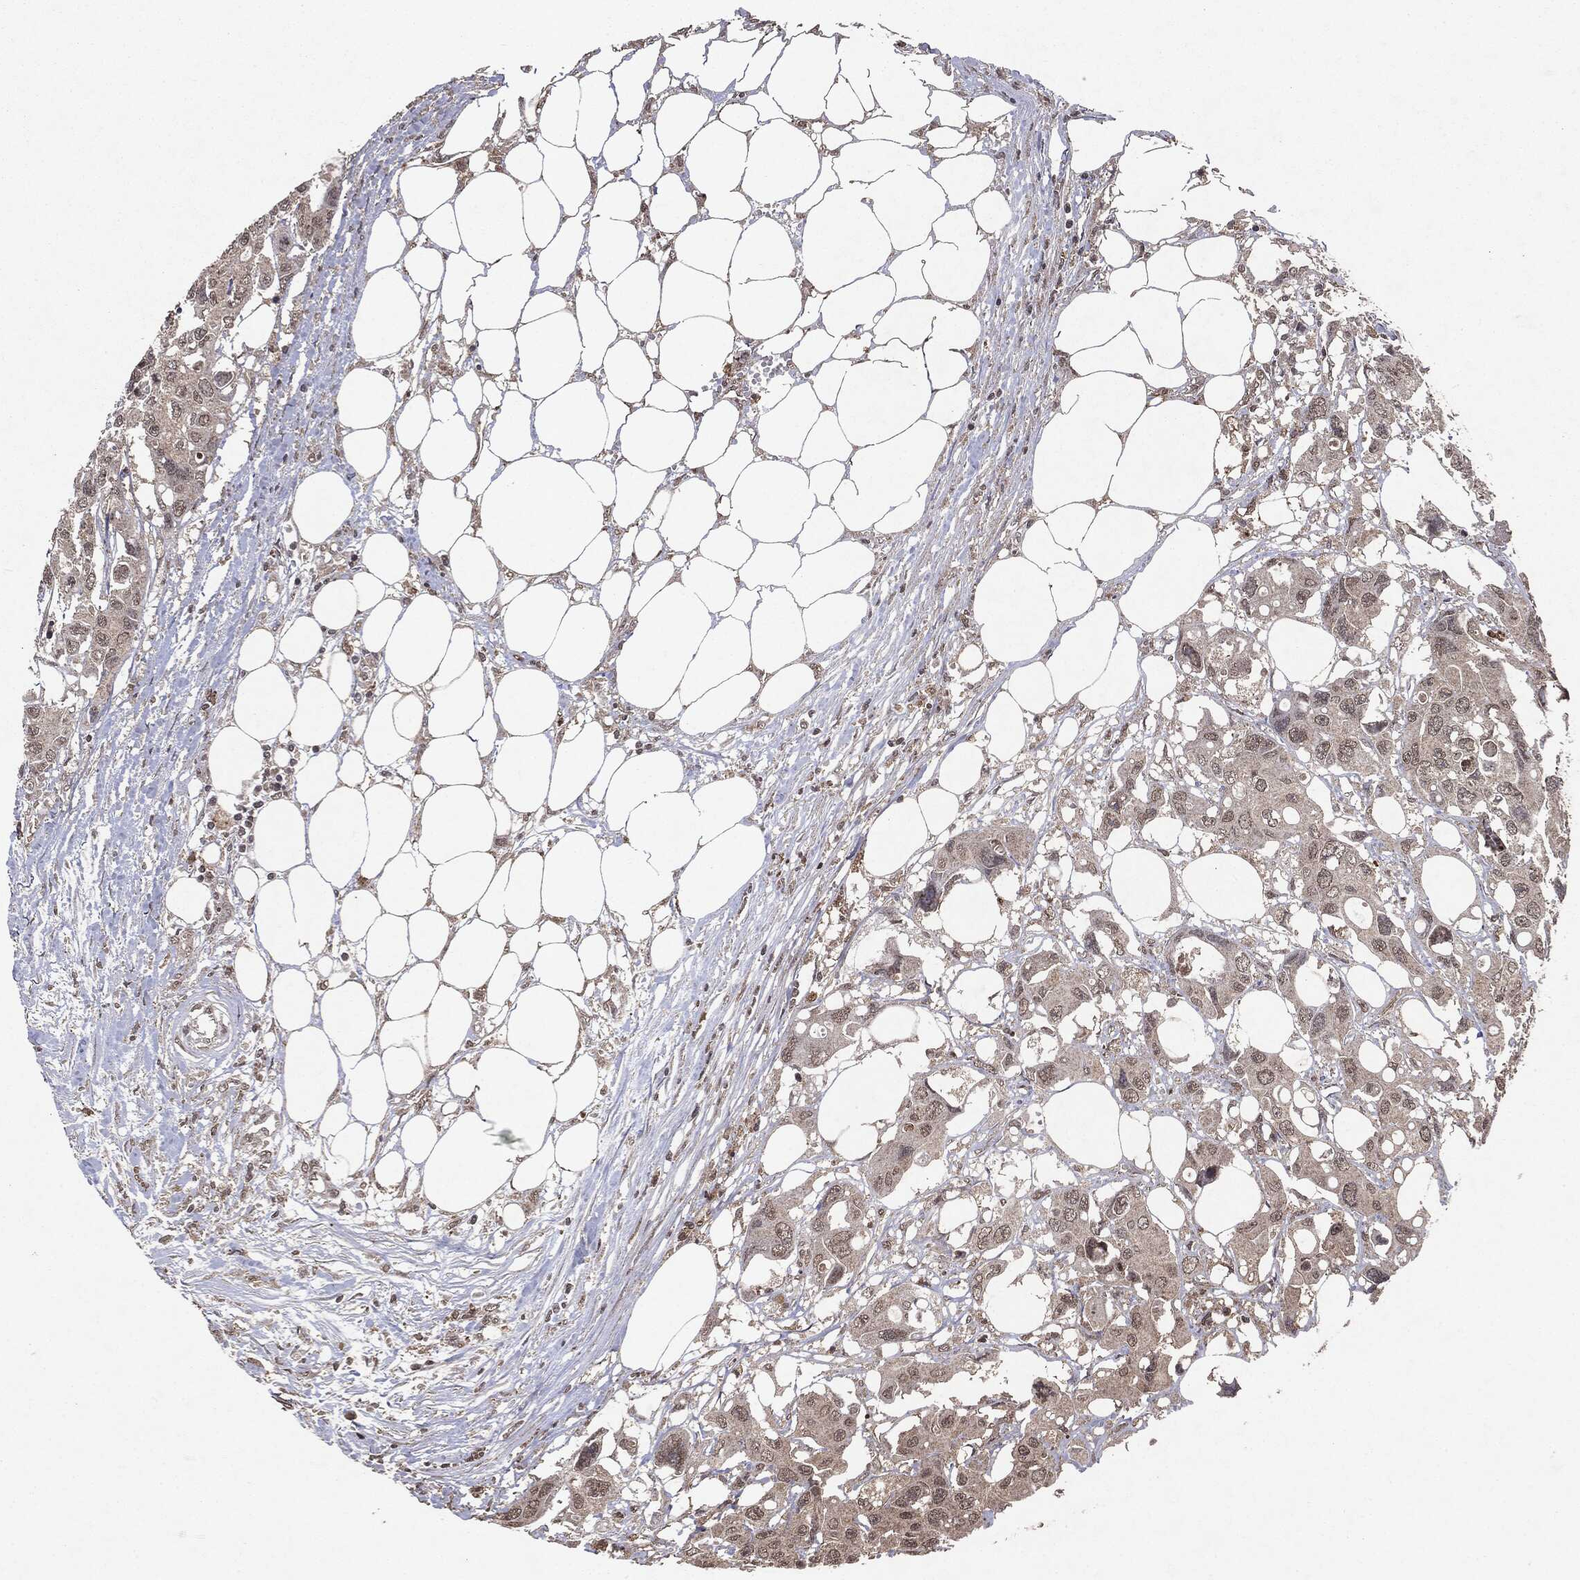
{"staining": {"intensity": "weak", "quantity": ">75%", "location": "cytoplasmic/membranous"}, "tissue": "colorectal cancer", "cell_type": "Tumor cells", "image_type": "cancer", "snomed": [{"axis": "morphology", "description": "Adenocarcinoma, NOS"}, {"axis": "topography", "description": "Colon"}], "caption": "Tumor cells demonstrate low levels of weak cytoplasmic/membranous positivity in about >75% of cells in adenocarcinoma (colorectal).", "gene": "PEBP1", "patient": {"sex": "male", "age": 77}}